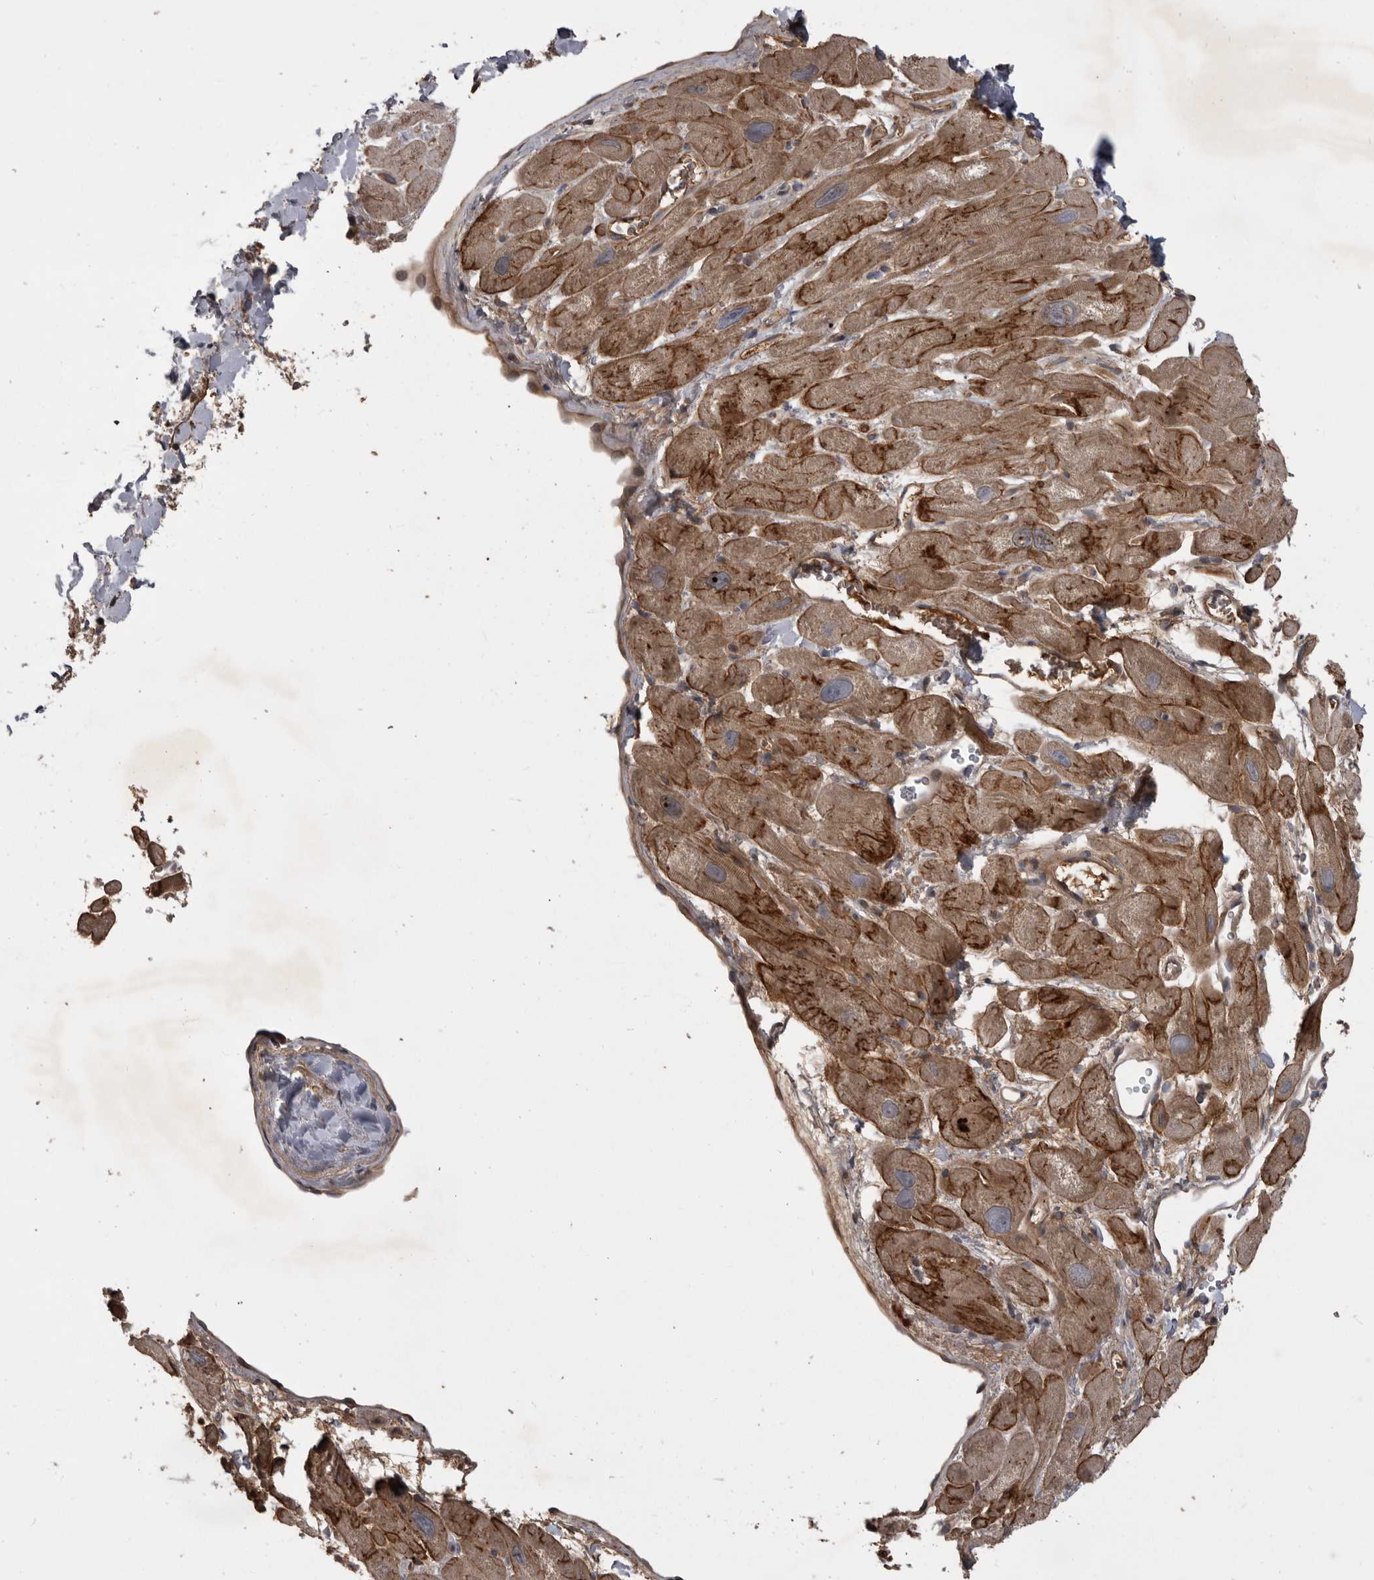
{"staining": {"intensity": "strong", "quantity": ">75%", "location": "cytoplasmic/membranous"}, "tissue": "heart muscle", "cell_type": "Cardiomyocytes", "image_type": "normal", "snomed": [{"axis": "morphology", "description": "Normal tissue, NOS"}, {"axis": "topography", "description": "Heart"}], "caption": "Immunohistochemistry (IHC) micrograph of benign heart muscle: heart muscle stained using immunohistochemistry (IHC) demonstrates high levels of strong protein expression localized specifically in the cytoplasmic/membranous of cardiomyocytes, appearing as a cytoplasmic/membranous brown color.", "gene": "RAB3GAP2", "patient": {"sex": "male", "age": 49}}